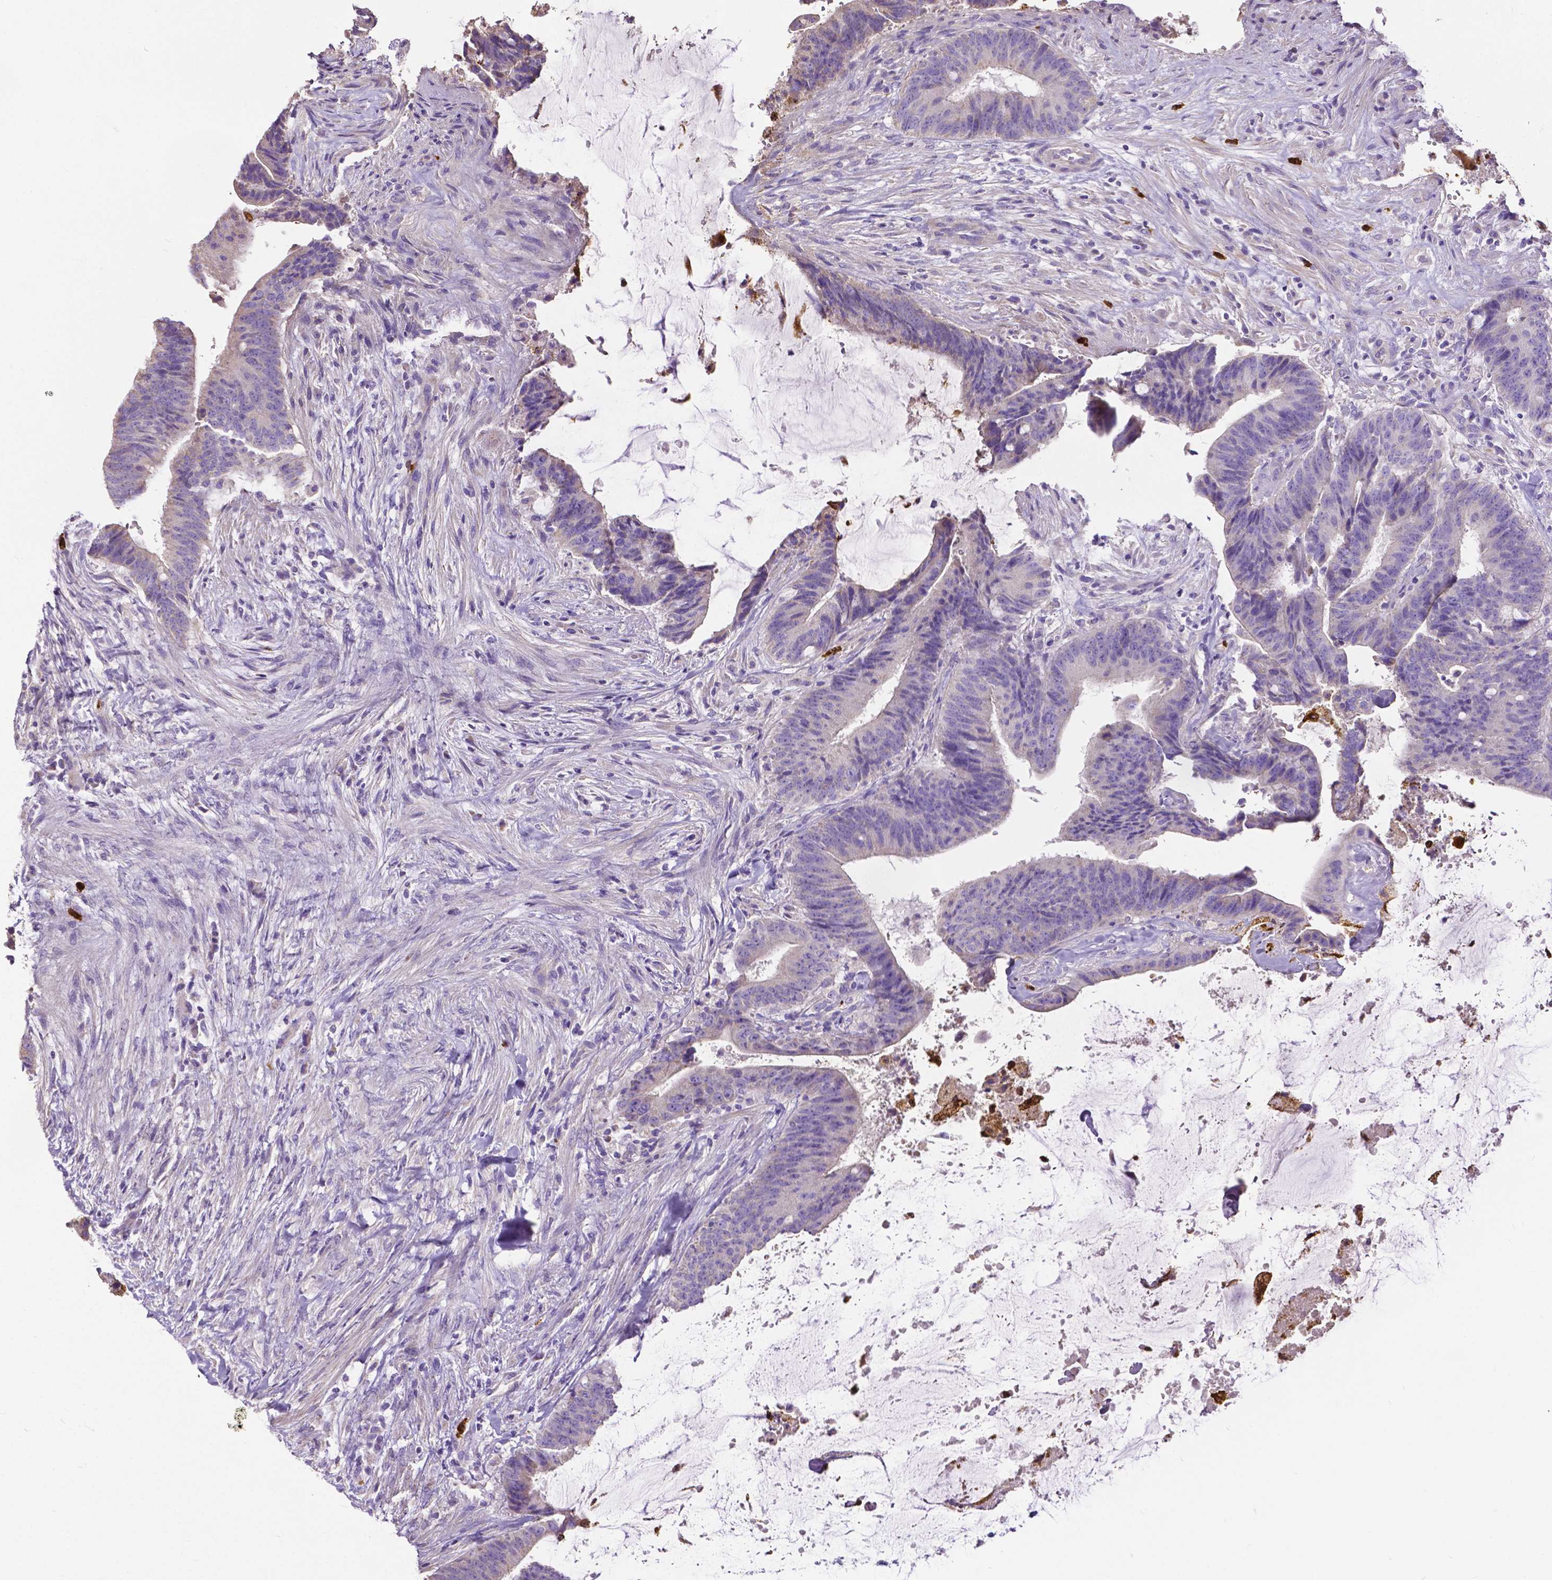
{"staining": {"intensity": "negative", "quantity": "none", "location": "none"}, "tissue": "colorectal cancer", "cell_type": "Tumor cells", "image_type": "cancer", "snomed": [{"axis": "morphology", "description": "Adenocarcinoma, NOS"}, {"axis": "topography", "description": "Colon"}], "caption": "The immunohistochemistry micrograph has no significant expression in tumor cells of adenocarcinoma (colorectal) tissue.", "gene": "MMP9", "patient": {"sex": "female", "age": 43}}